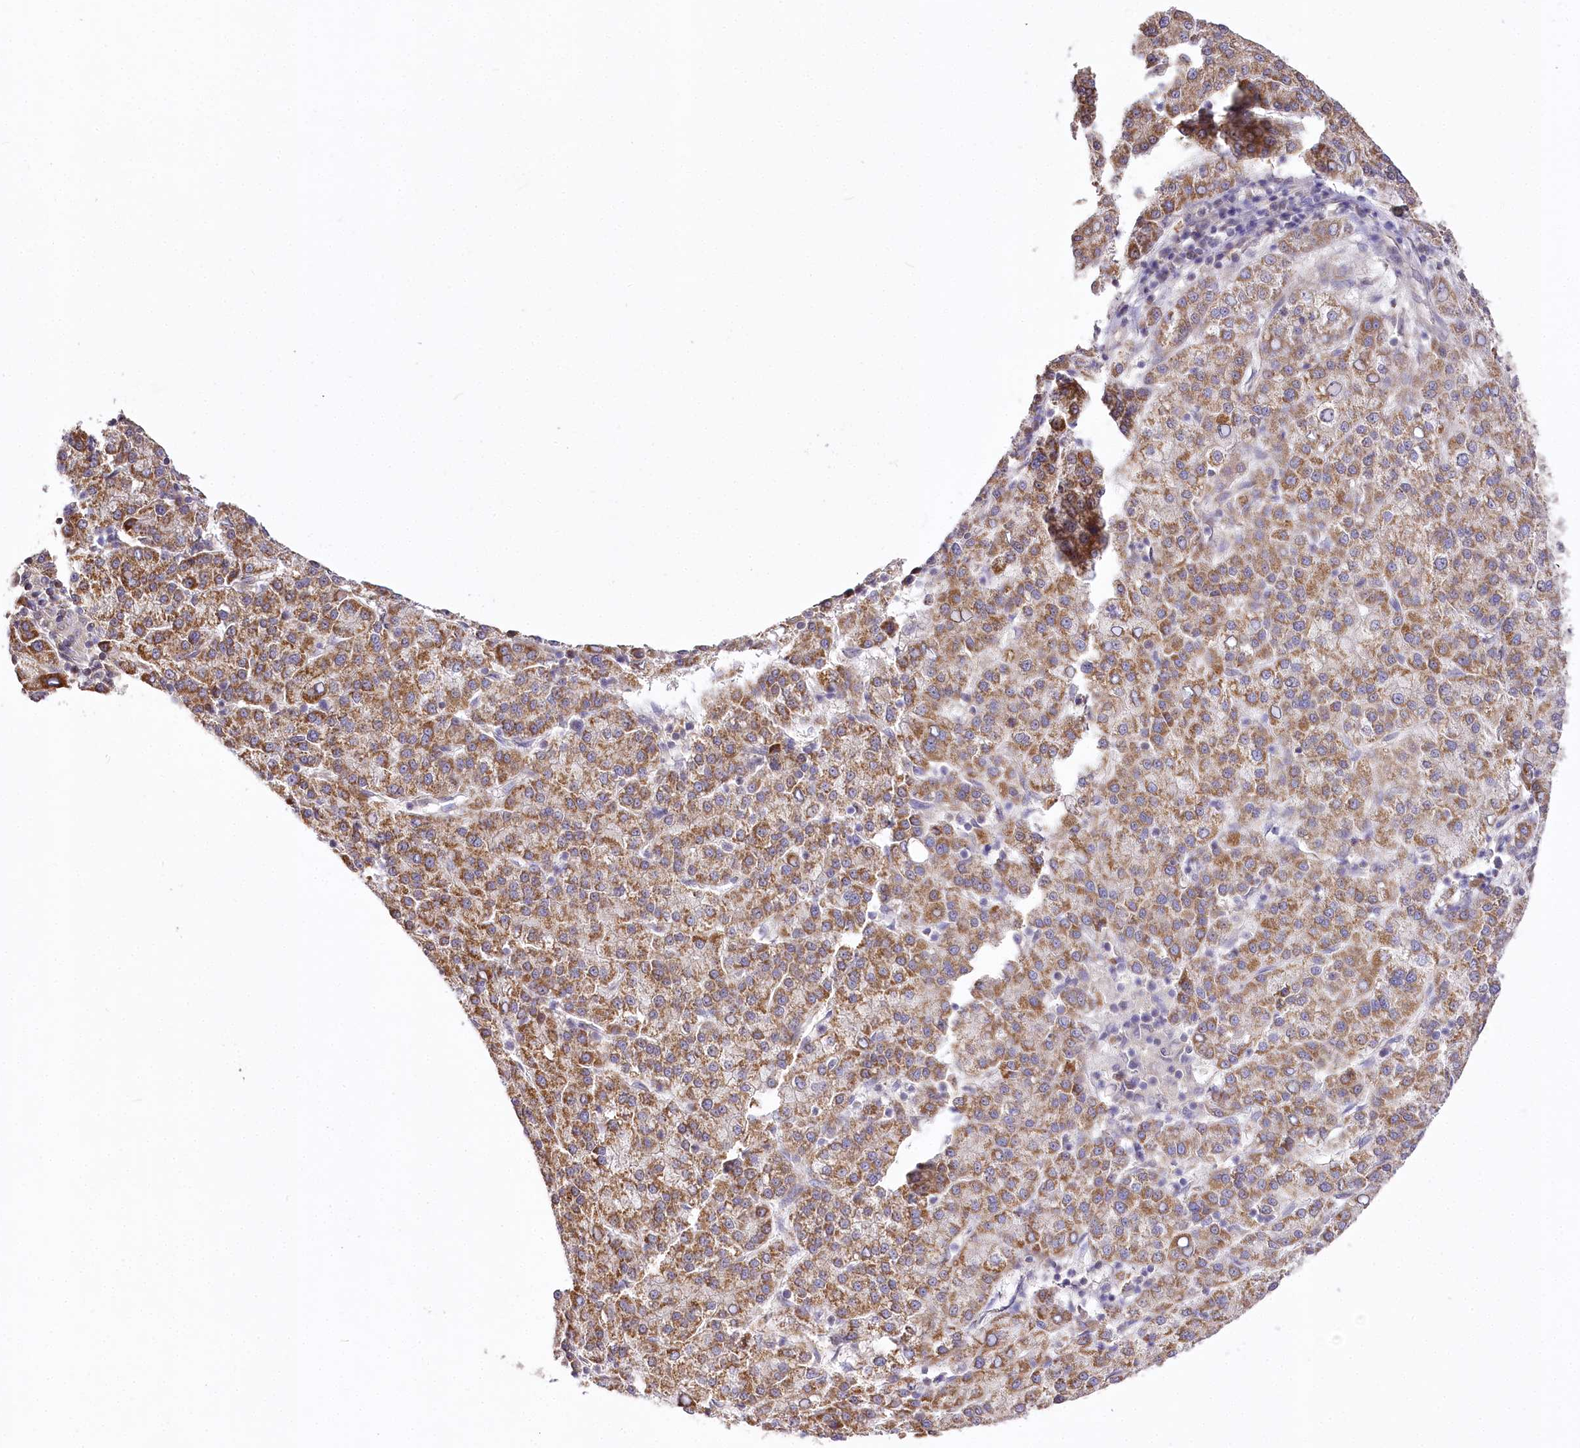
{"staining": {"intensity": "moderate", "quantity": ">75%", "location": "cytoplasmic/membranous"}, "tissue": "liver cancer", "cell_type": "Tumor cells", "image_type": "cancer", "snomed": [{"axis": "morphology", "description": "Carcinoma, Hepatocellular, NOS"}, {"axis": "topography", "description": "Liver"}], "caption": "This is a micrograph of IHC staining of liver hepatocellular carcinoma, which shows moderate expression in the cytoplasmic/membranous of tumor cells.", "gene": "ZNF226", "patient": {"sex": "female", "age": 58}}